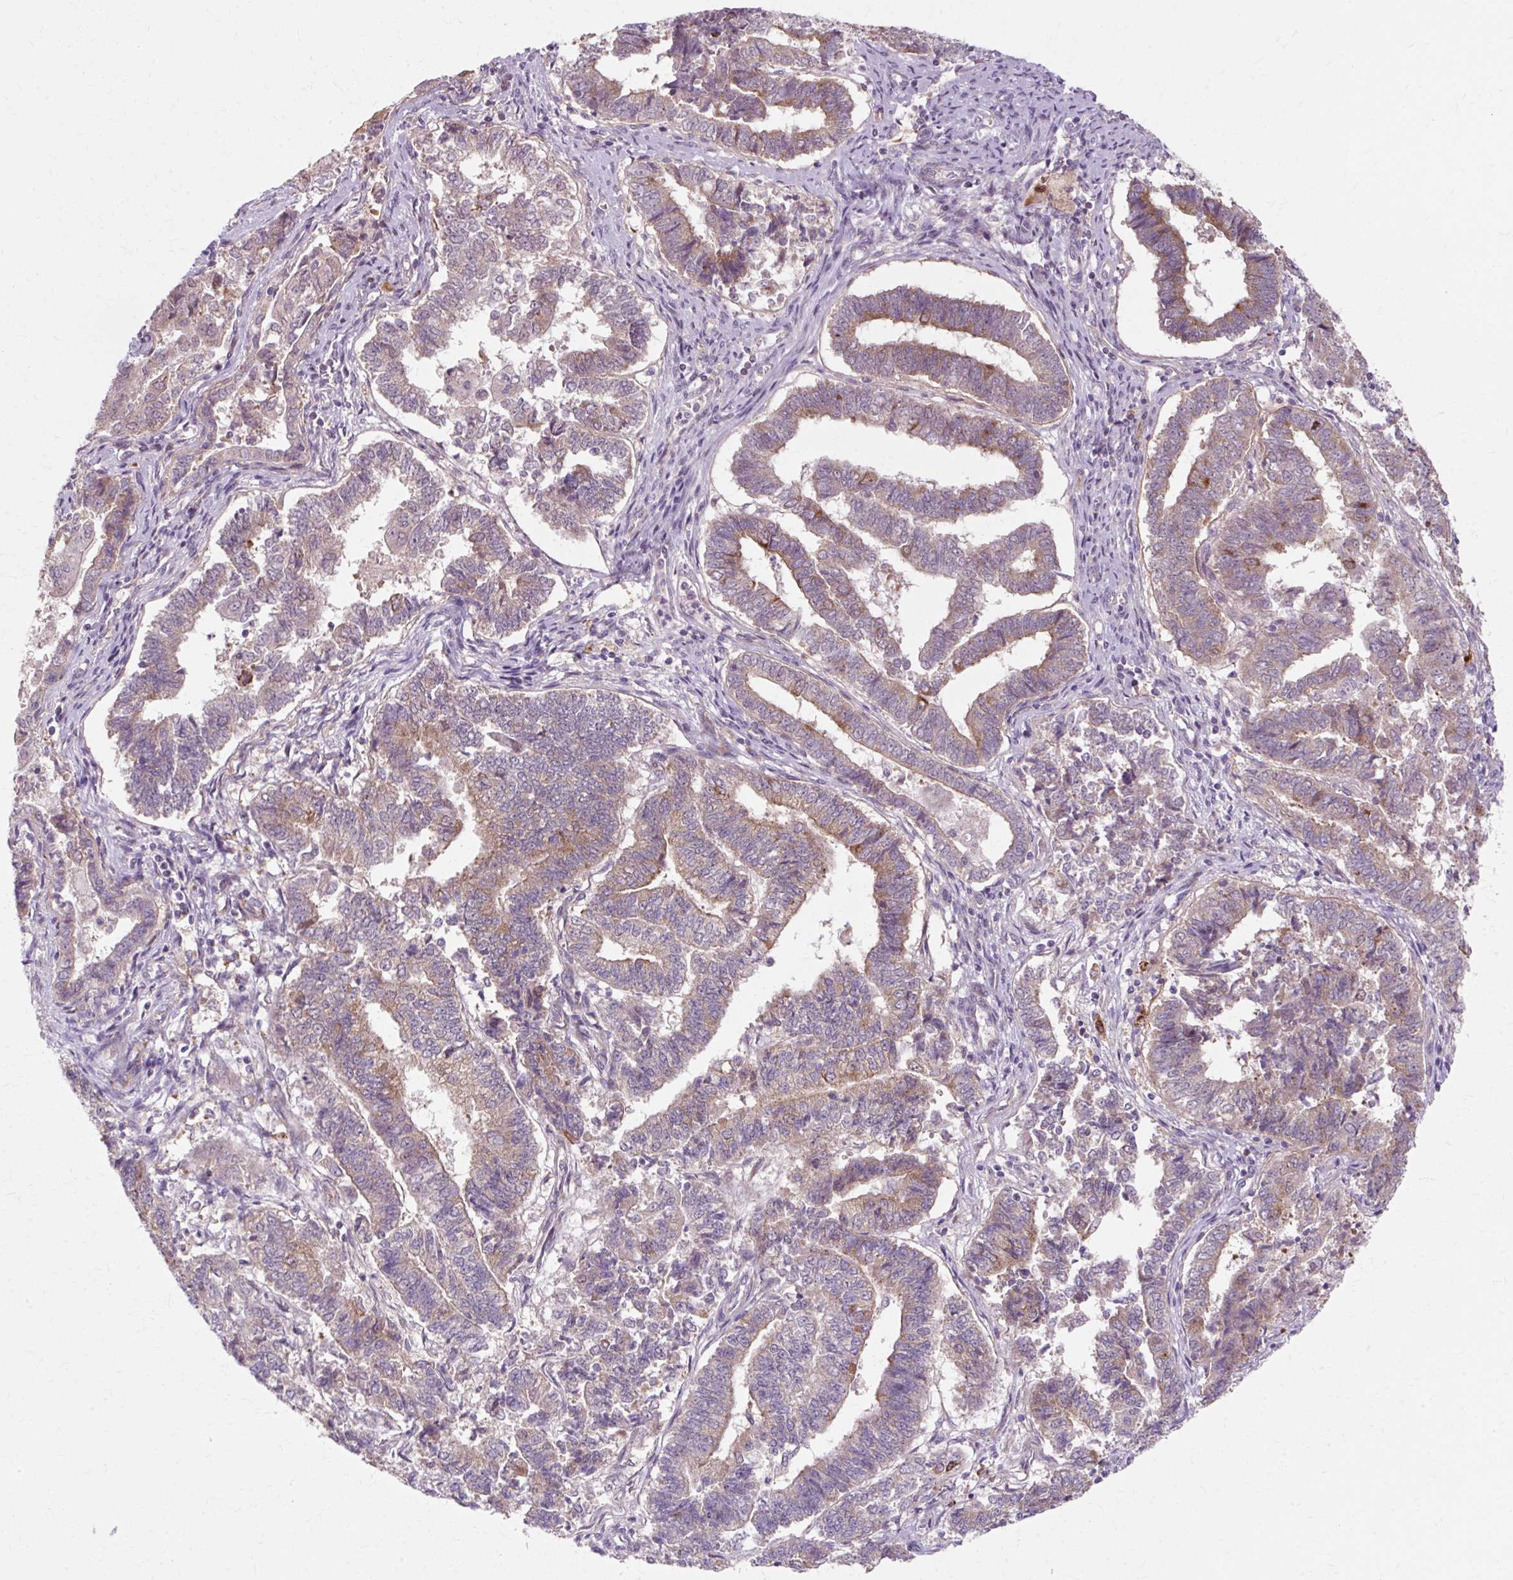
{"staining": {"intensity": "moderate", "quantity": "25%-75%", "location": "cytoplasmic/membranous"}, "tissue": "endometrial cancer", "cell_type": "Tumor cells", "image_type": "cancer", "snomed": [{"axis": "morphology", "description": "Adenocarcinoma, NOS"}, {"axis": "topography", "description": "Endometrium"}], "caption": "Adenocarcinoma (endometrial) stained with a brown dye shows moderate cytoplasmic/membranous positive staining in approximately 25%-75% of tumor cells.", "gene": "GEMIN2", "patient": {"sex": "female", "age": 72}}